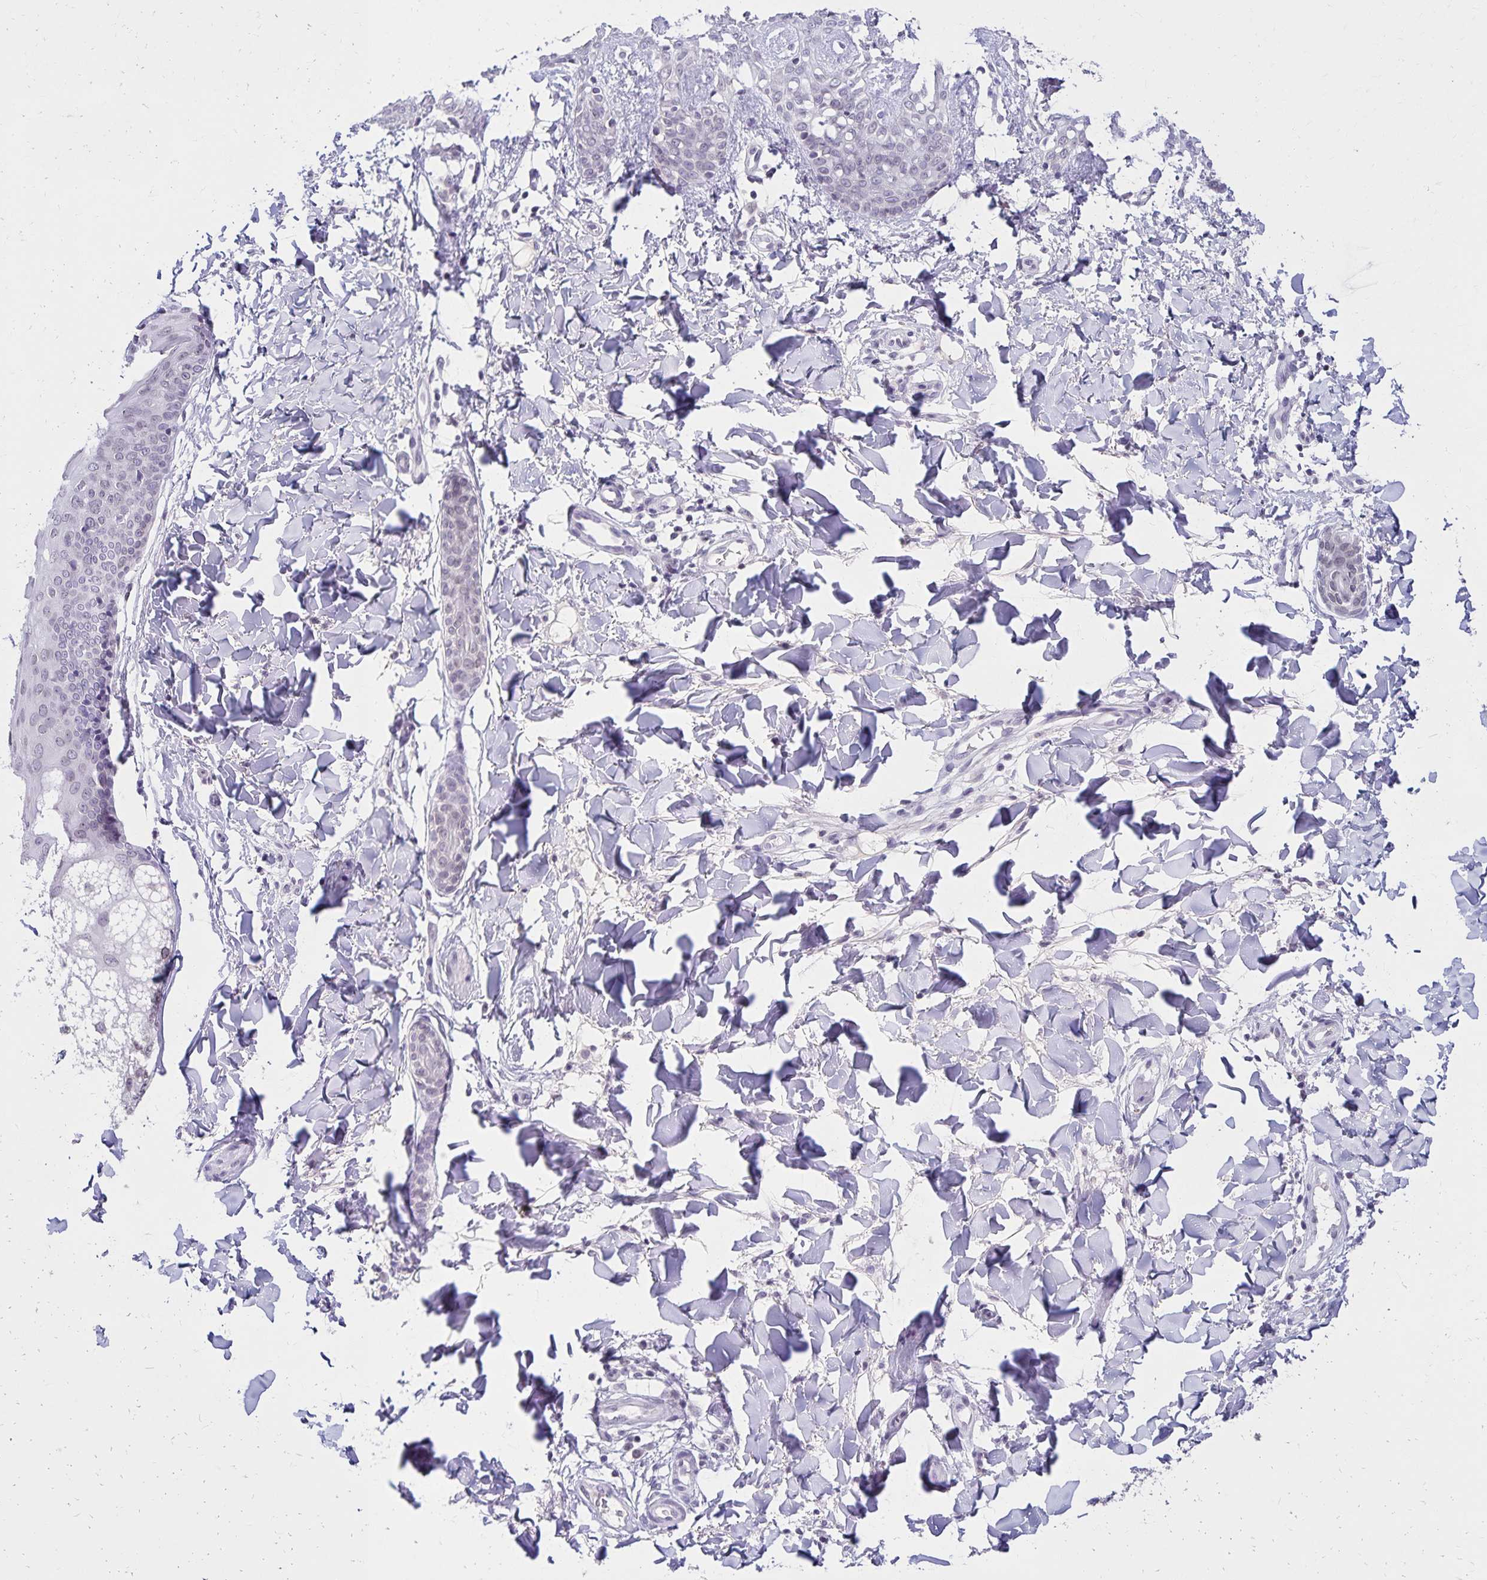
{"staining": {"intensity": "negative", "quantity": "none", "location": "none"}, "tissue": "skin", "cell_type": "Fibroblasts", "image_type": "normal", "snomed": [{"axis": "morphology", "description": "Normal tissue, NOS"}, {"axis": "topography", "description": "Skin"}], "caption": "High power microscopy micrograph of an immunohistochemistry (IHC) photomicrograph of unremarkable skin, revealing no significant positivity in fibroblasts. (Stains: DAB (3,3'-diaminobenzidine) IHC with hematoxylin counter stain, Microscopy: brightfield microscopy at high magnification).", "gene": "FAM166C", "patient": {"sex": "male", "age": 16}}